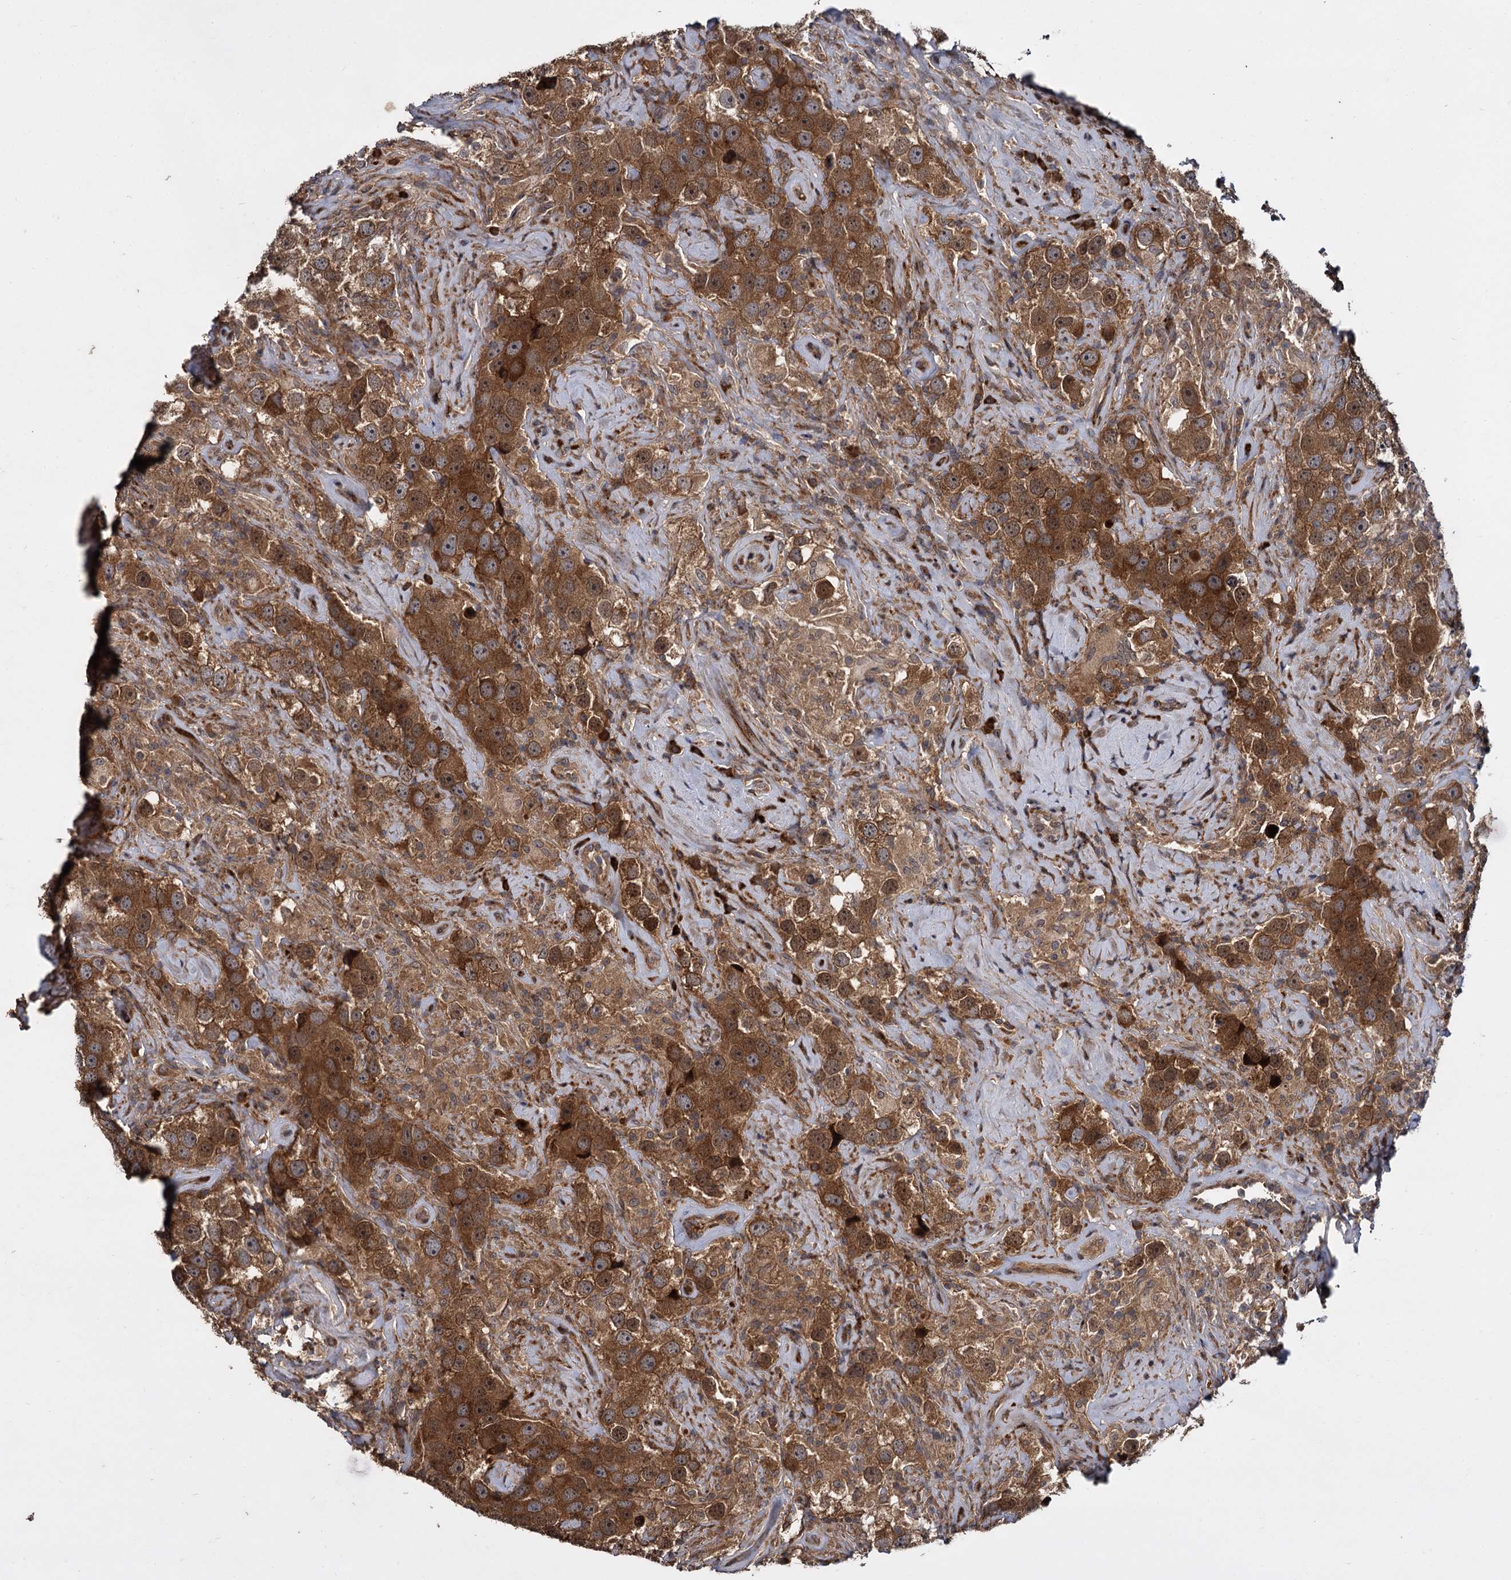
{"staining": {"intensity": "strong", "quantity": ">75%", "location": "cytoplasmic/membranous"}, "tissue": "testis cancer", "cell_type": "Tumor cells", "image_type": "cancer", "snomed": [{"axis": "morphology", "description": "Seminoma, NOS"}, {"axis": "topography", "description": "Testis"}], "caption": "Human testis cancer stained with a brown dye exhibits strong cytoplasmic/membranous positive staining in about >75% of tumor cells.", "gene": "INPPL1", "patient": {"sex": "male", "age": 49}}